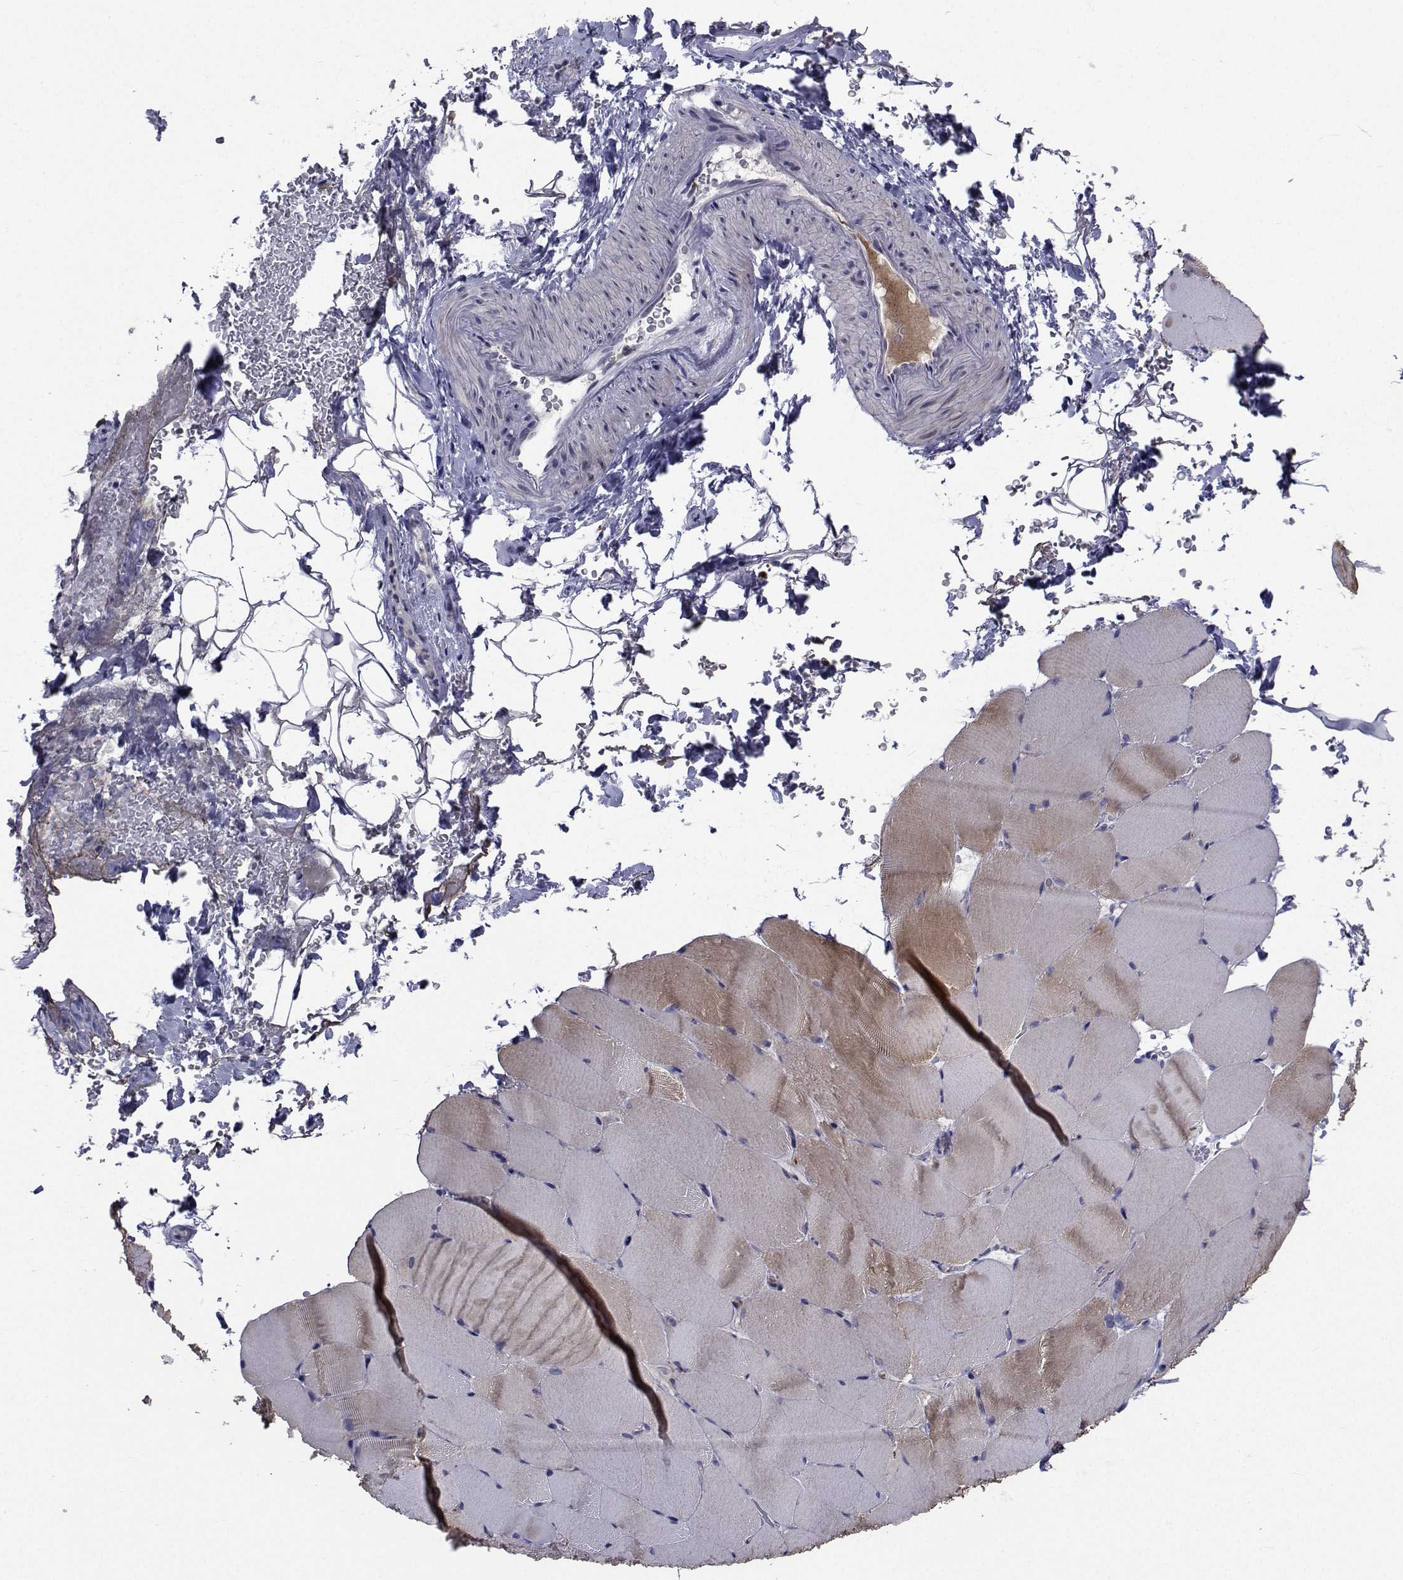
{"staining": {"intensity": "weak", "quantity": "25%-75%", "location": "cytoplasmic/membranous"}, "tissue": "skeletal muscle", "cell_type": "Myocytes", "image_type": "normal", "snomed": [{"axis": "morphology", "description": "Normal tissue, NOS"}, {"axis": "topography", "description": "Skeletal muscle"}], "caption": "A micrograph showing weak cytoplasmic/membranous staining in about 25%-75% of myocytes in benign skeletal muscle, as visualized by brown immunohistochemical staining.", "gene": "SEMA5B", "patient": {"sex": "female", "age": 37}}